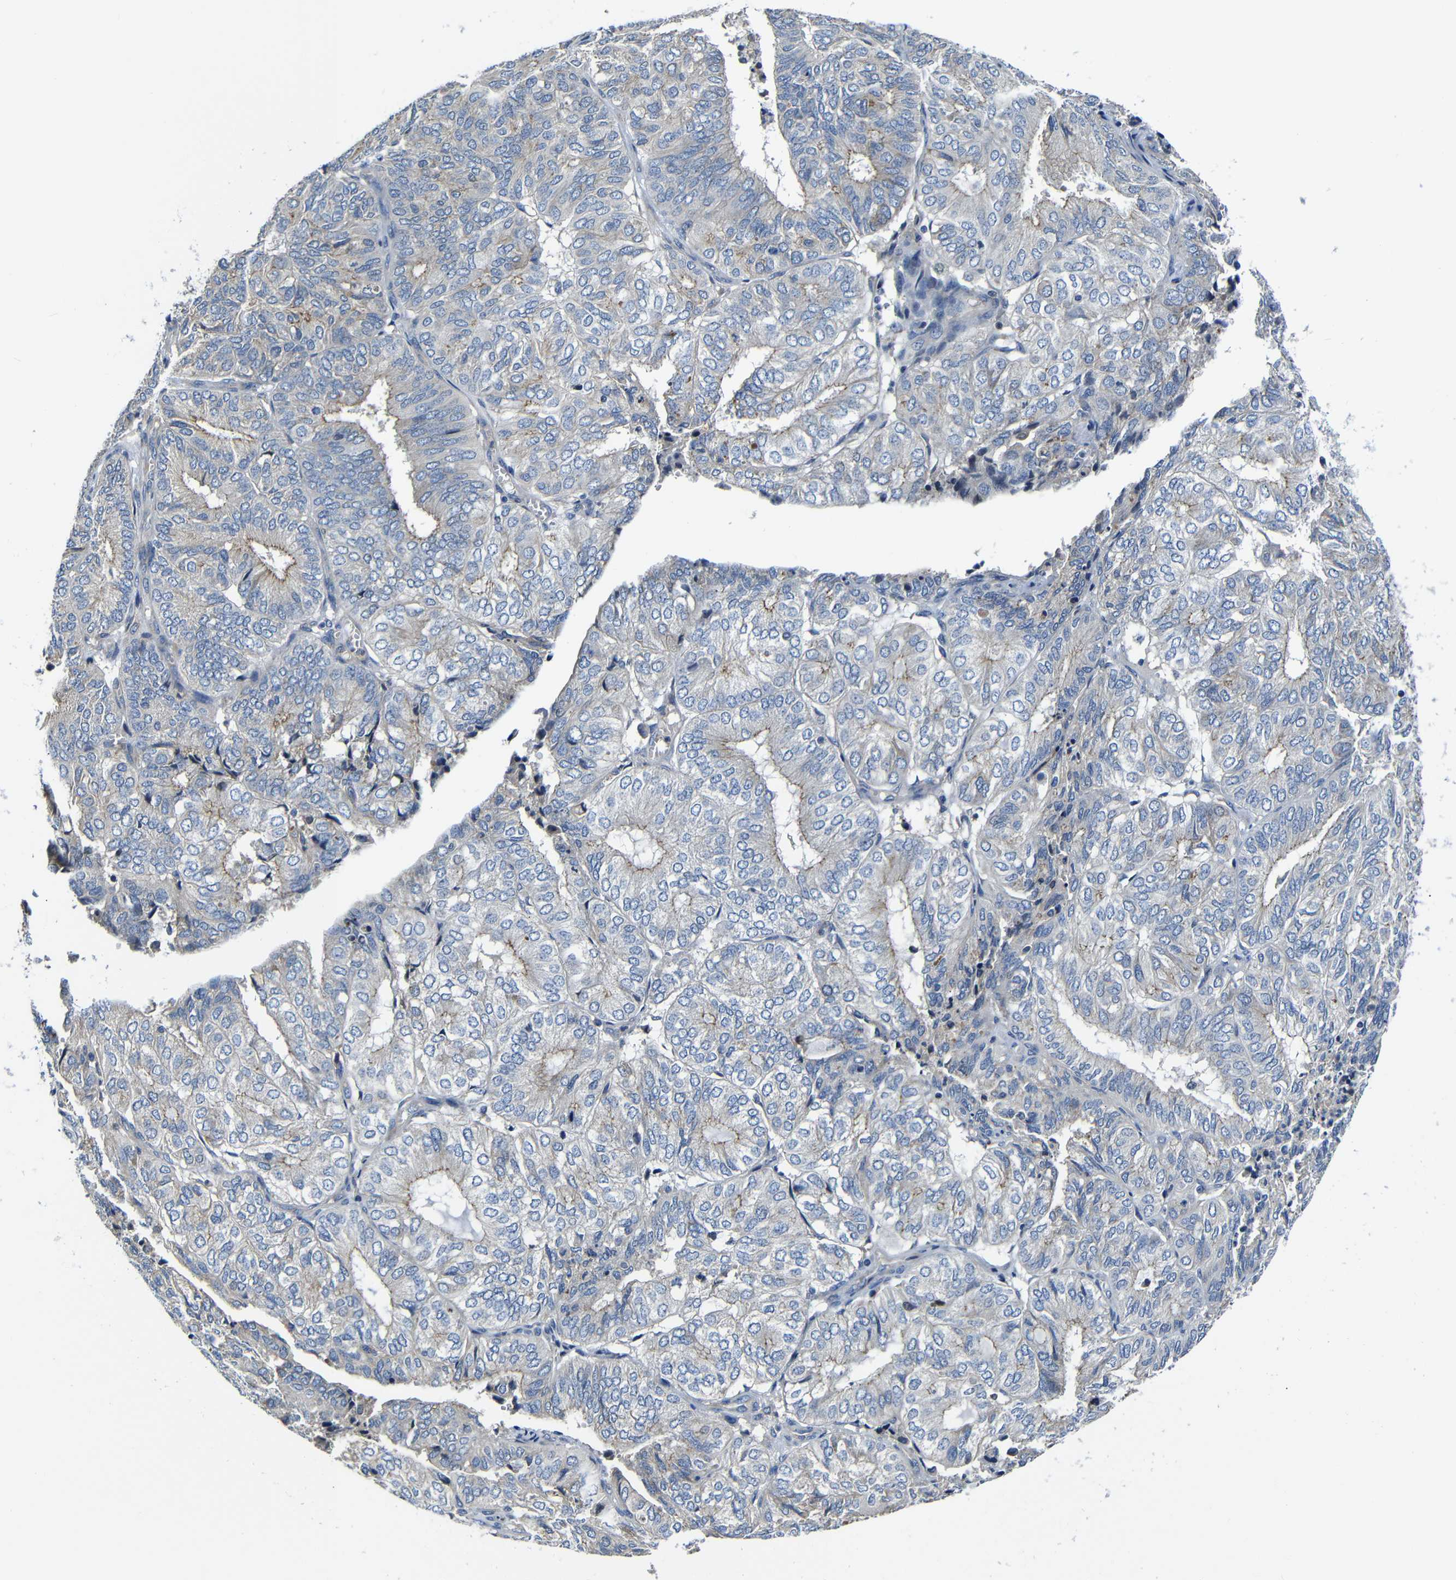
{"staining": {"intensity": "weak", "quantity": "25%-75%", "location": "cytoplasmic/membranous"}, "tissue": "endometrial cancer", "cell_type": "Tumor cells", "image_type": "cancer", "snomed": [{"axis": "morphology", "description": "Adenocarcinoma, NOS"}, {"axis": "topography", "description": "Uterus"}], "caption": "Tumor cells reveal low levels of weak cytoplasmic/membranous expression in about 25%-75% of cells in endometrial adenocarcinoma. (IHC, brightfield microscopy, high magnification).", "gene": "AFDN", "patient": {"sex": "female", "age": 60}}